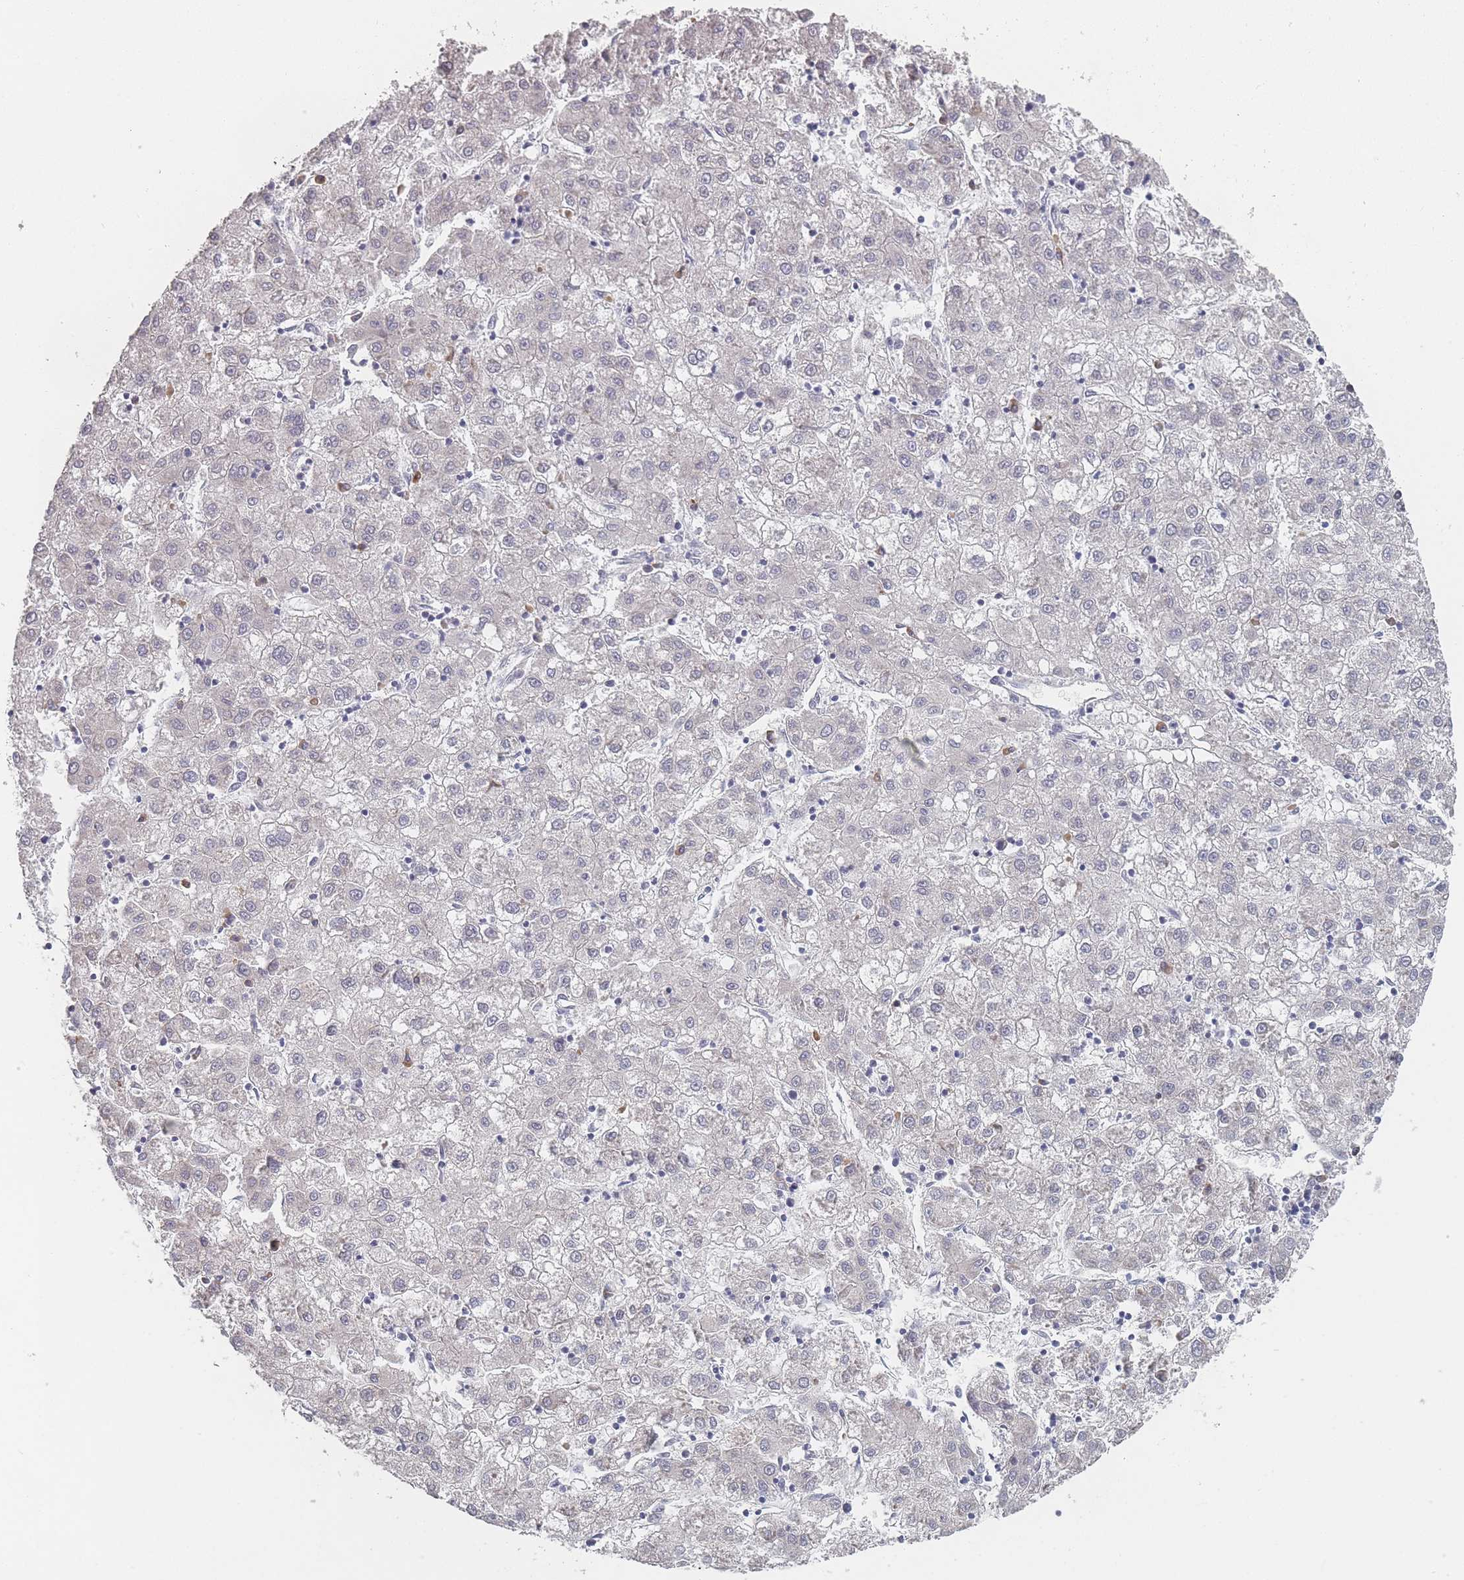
{"staining": {"intensity": "negative", "quantity": "none", "location": "none"}, "tissue": "liver cancer", "cell_type": "Tumor cells", "image_type": "cancer", "snomed": [{"axis": "morphology", "description": "Carcinoma, Hepatocellular, NOS"}, {"axis": "topography", "description": "Liver"}], "caption": "Immunohistochemistry of human liver cancer shows no positivity in tumor cells.", "gene": "SLC35E4", "patient": {"sex": "male", "age": 72}}